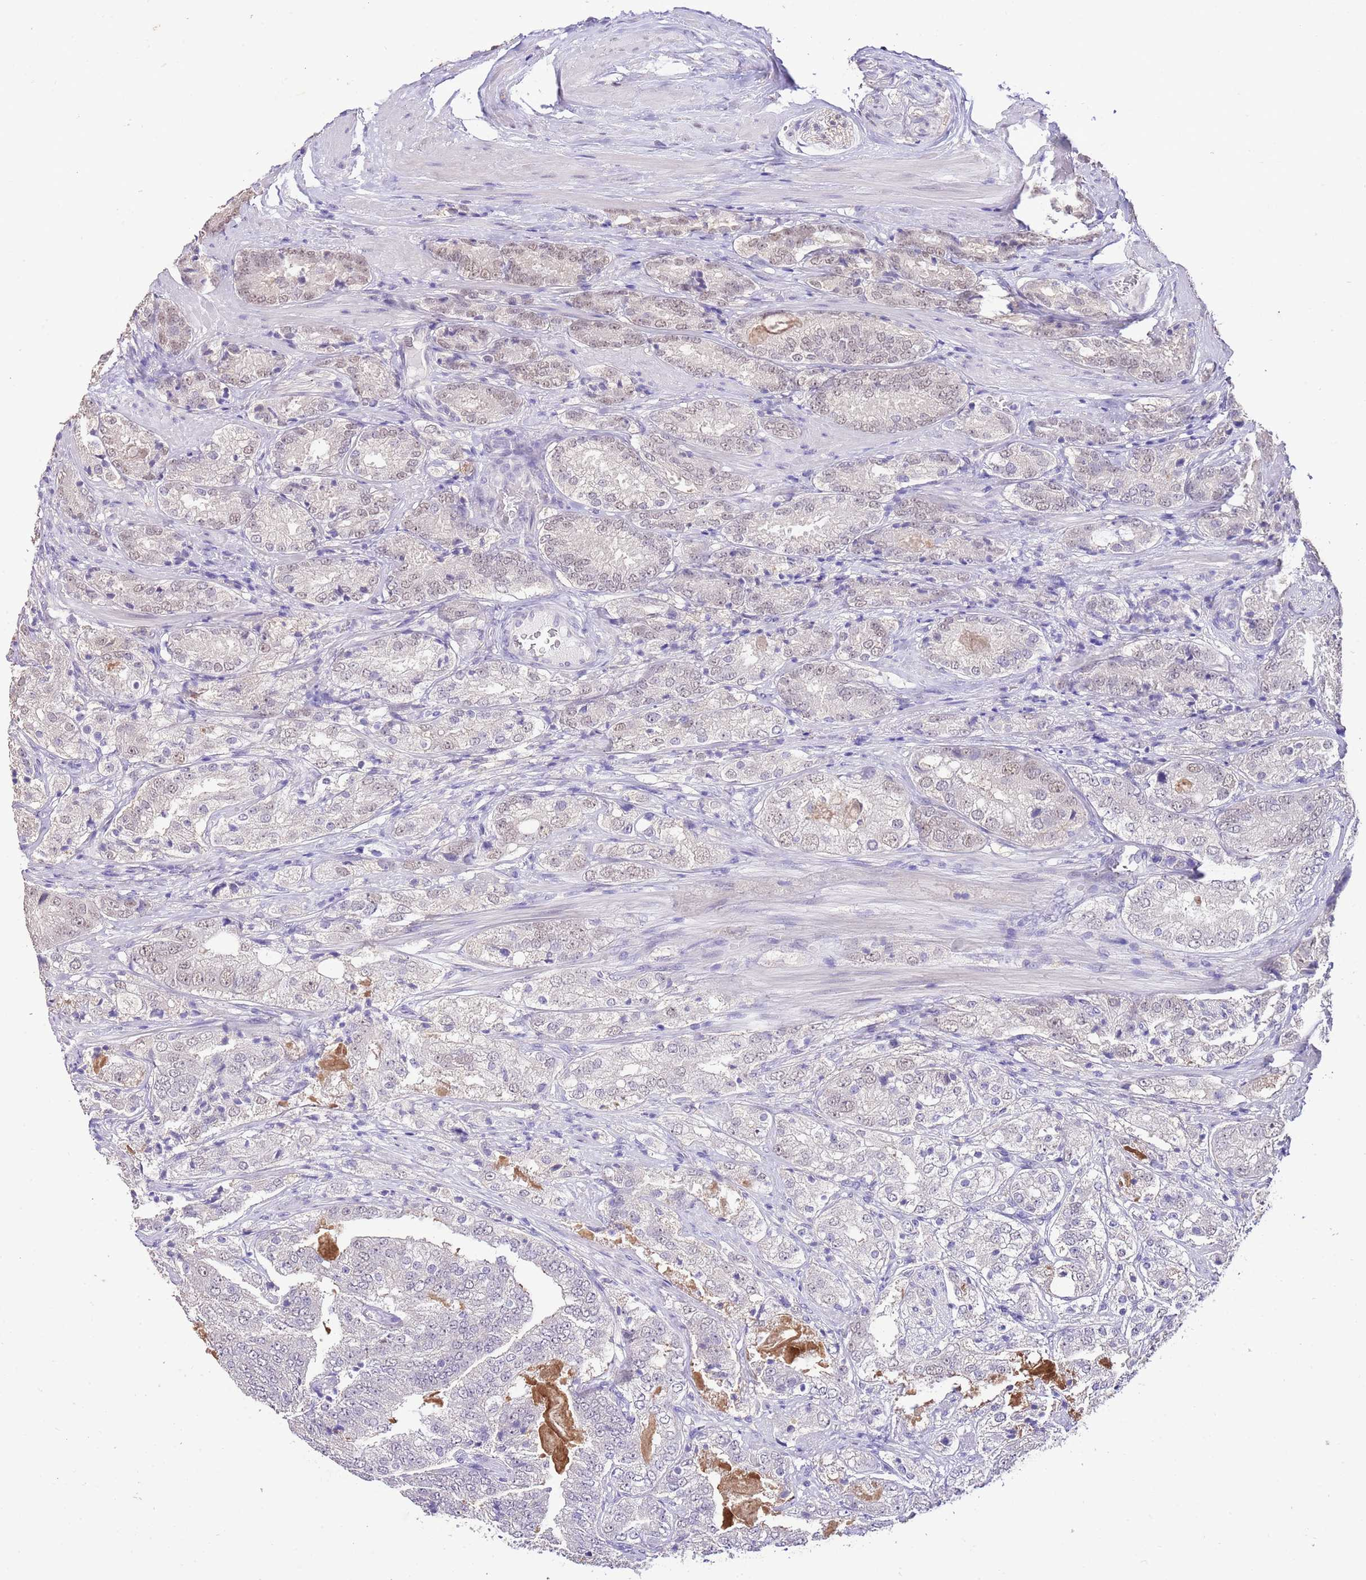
{"staining": {"intensity": "weak", "quantity": "25%-75%", "location": "nuclear"}, "tissue": "prostate cancer", "cell_type": "Tumor cells", "image_type": "cancer", "snomed": [{"axis": "morphology", "description": "Adenocarcinoma, High grade"}, {"axis": "topography", "description": "Prostate"}], "caption": "Immunohistochemistry (IHC) histopathology image of prostate cancer (high-grade adenocarcinoma) stained for a protein (brown), which demonstrates low levels of weak nuclear positivity in approximately 25%-75% of tumor cells.", "gene": "IZUMO4", "patient": {"sex": "male", "age": 63}}